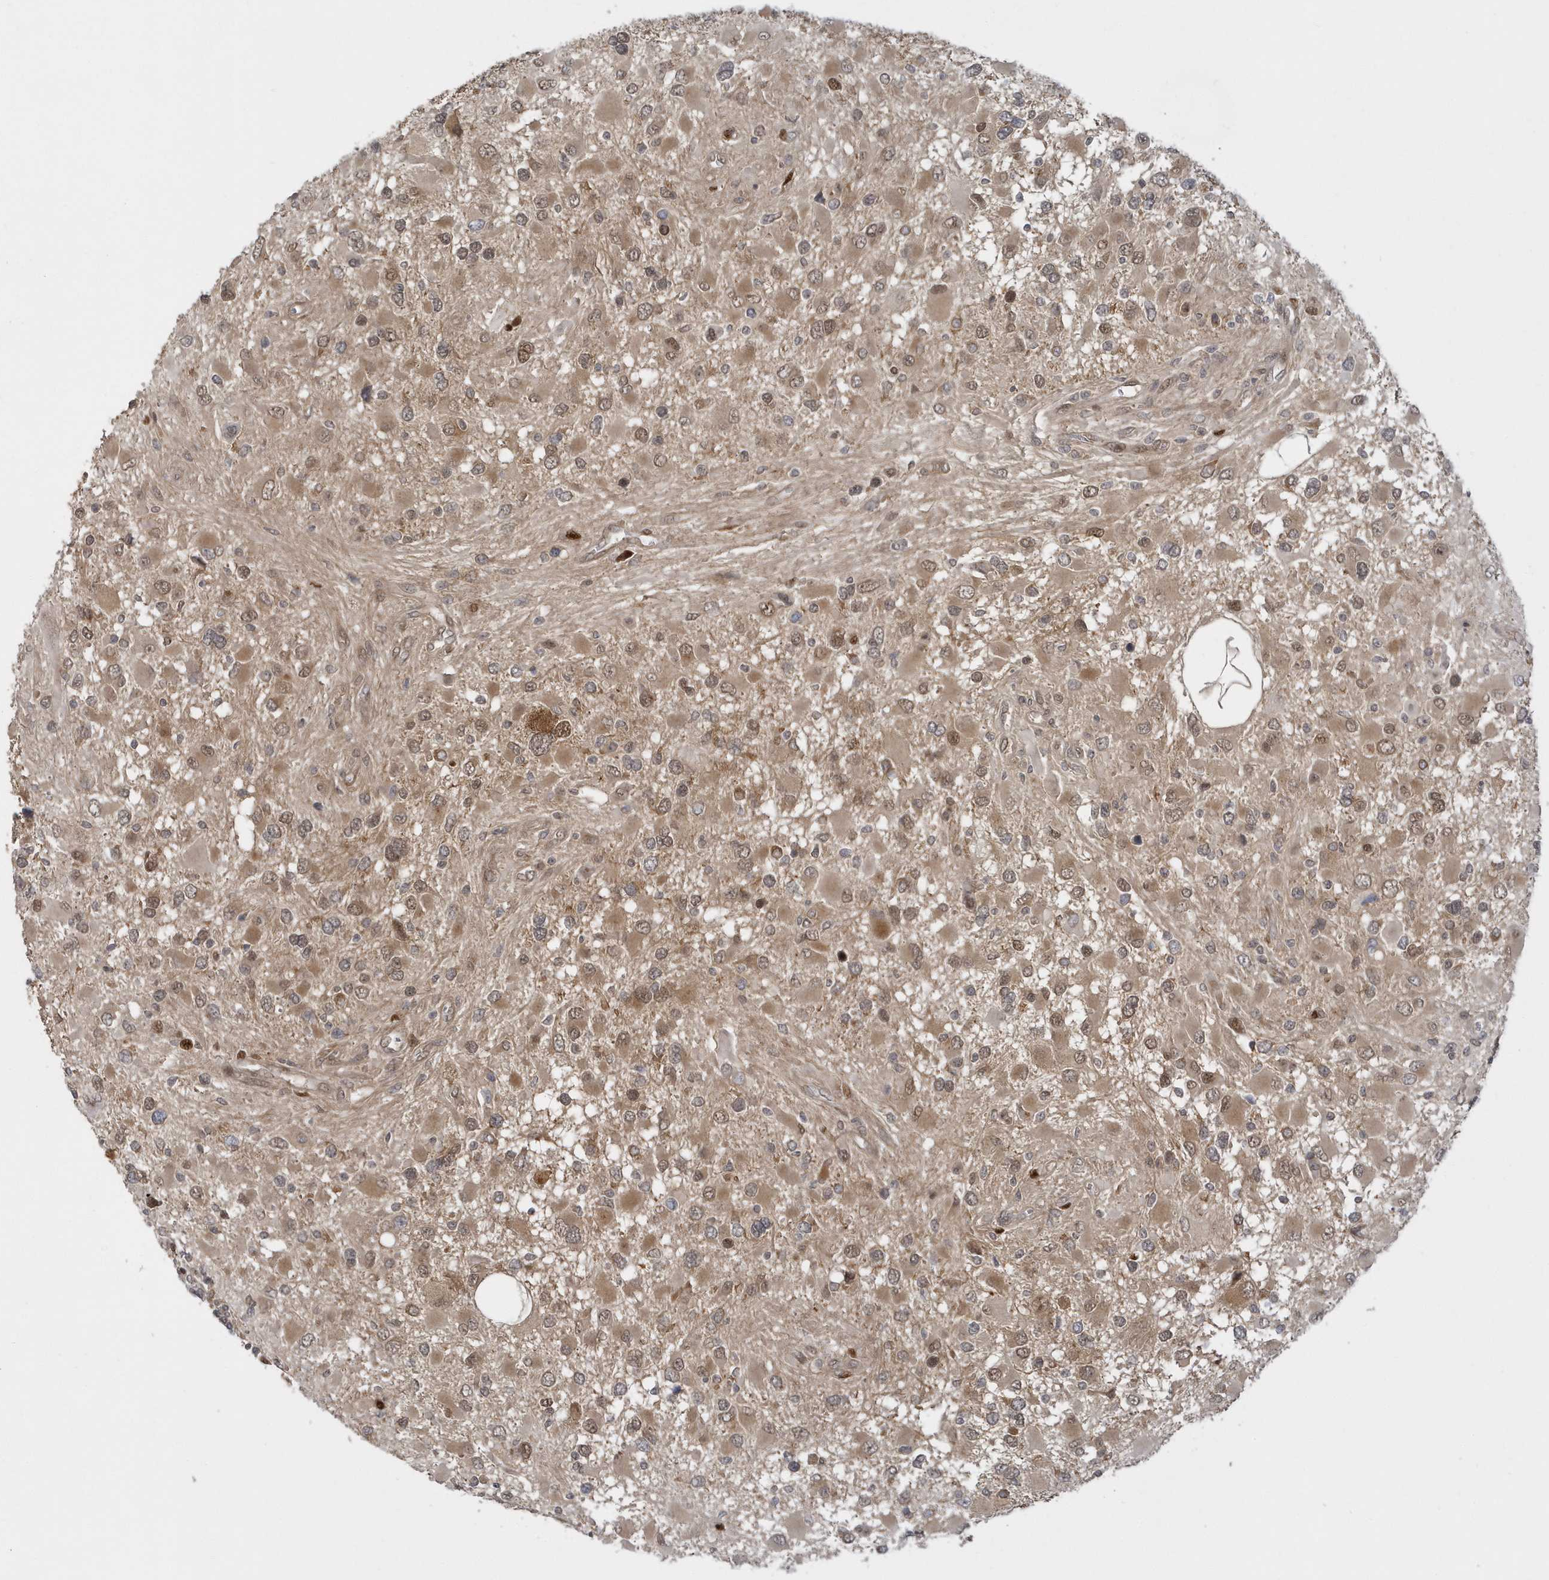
{"staining": {"intensity": "moderate", "quantity": ">75%", "location": "cytoplasmic/membranous,nuclear"}, "tissue": "glioma", "cell_type": "Tumor cells", "image_type": "cancer", "snomed": [{"axis": "morphology", "description": "Glioma, malignant, High grade"}, {"axis": "topography", "description": "Brain"}], "caption": "High-magnification brightfield microscopy of glioma stained with DAB (brown) and counterstained with hematoxylin (blue). tumor cells exhibit moderate cytoplasmic/membranous and nuclear expression is seen in about>75% of cells.", "gene": "ATG4A", "patient": {"sex": "male", "age": 53}}